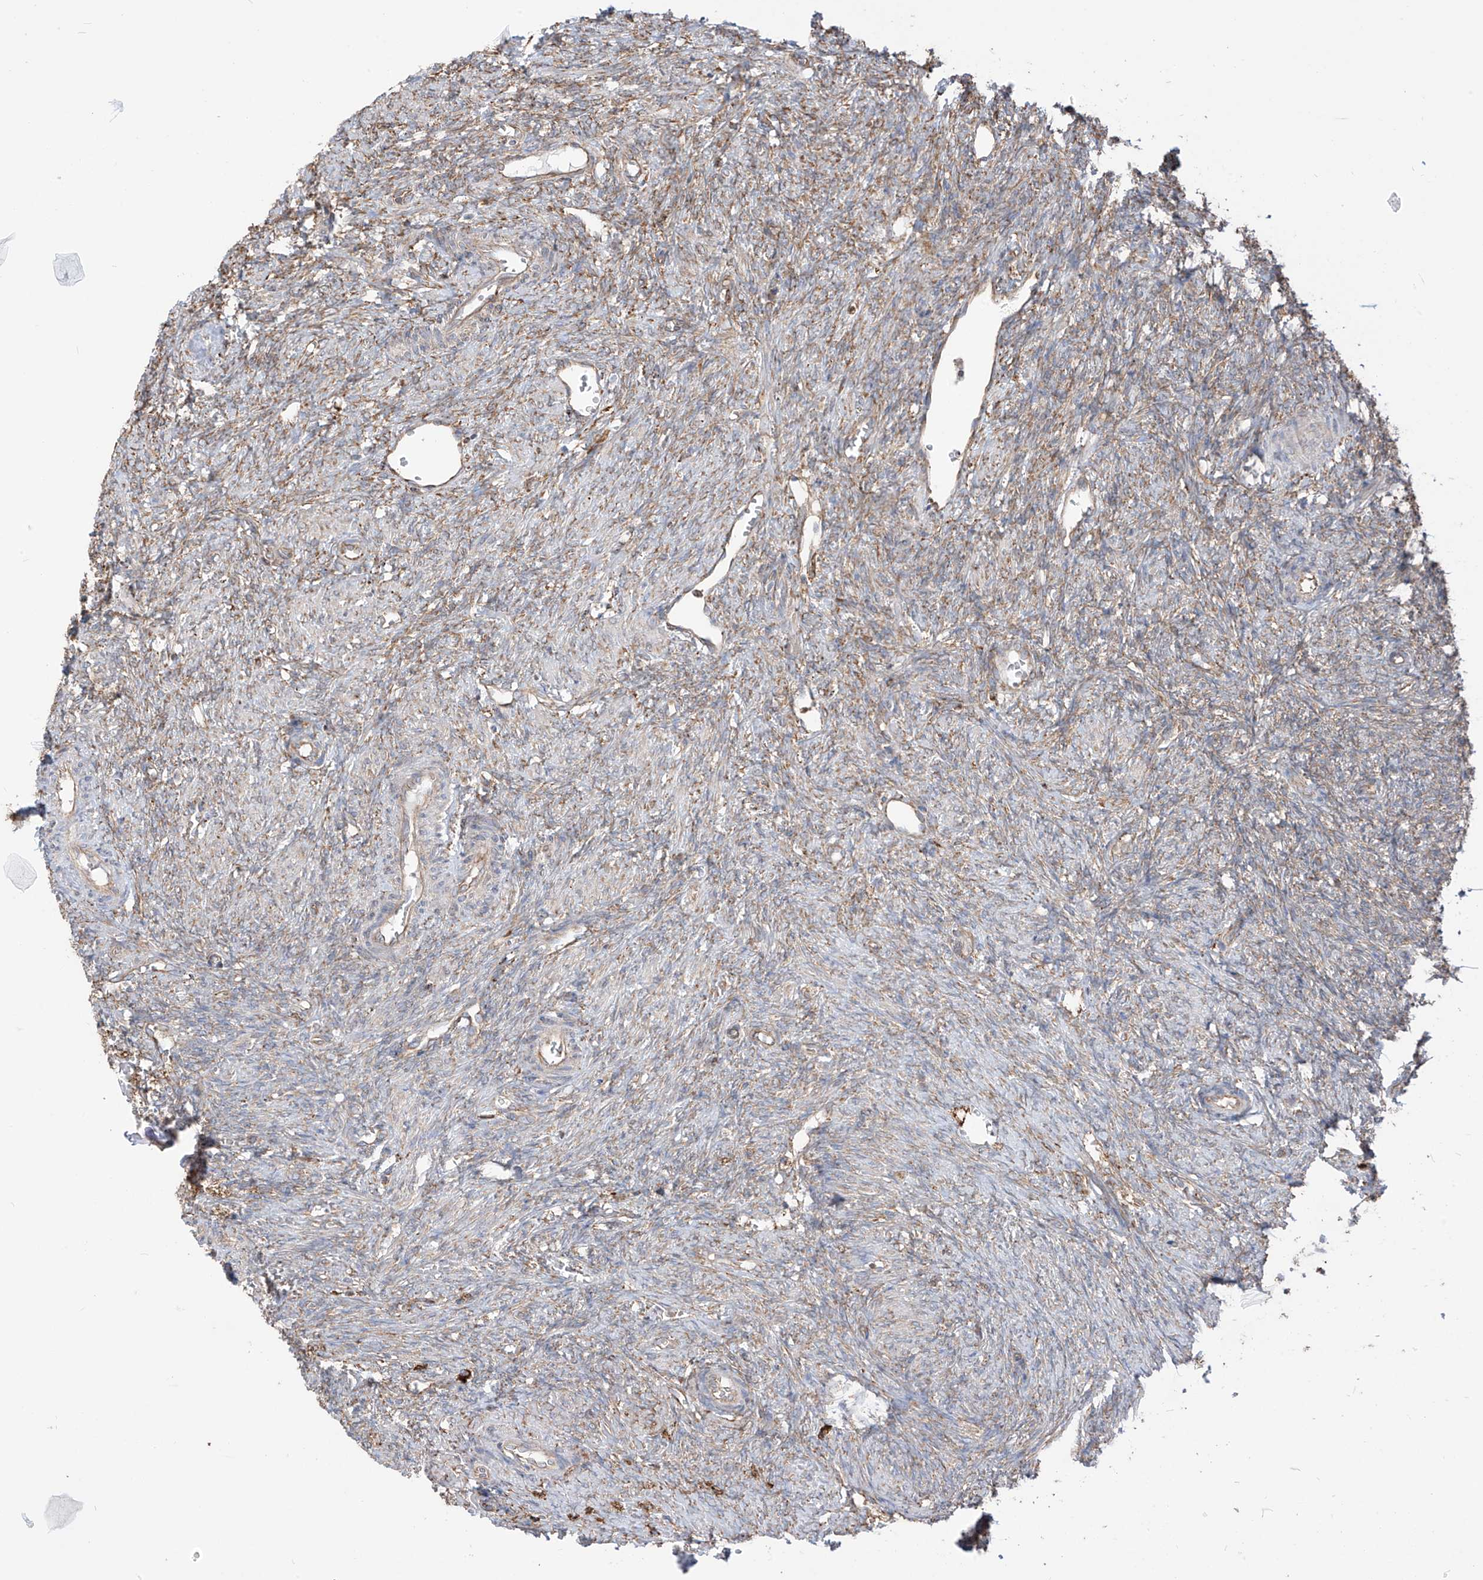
{"staining": {"intensity": "moderate", "quantity": "25%-75%", "location": "cytoplasmic/membranous"}, "tissue": "ovary", "cell_type": "Ovarian stroma cells", "image_type": "normal", "snomed": [{"axis": "morphology", "description": "Normal tissue, NOS"}, {"axis": "topography", "description": "Ovary"}], "caption": "IHC photomicrograph of benign ovary: ovary stained using immunohistochemistry displays medium levels of moderate protein expression localized specifically in the cytoplasmic/membranous of ovarian stroma cells, appearing as a cytoplasmic/membranous brown color.", "gene": "PDIA6", "patient": {"sex": "female", "age": 41}}